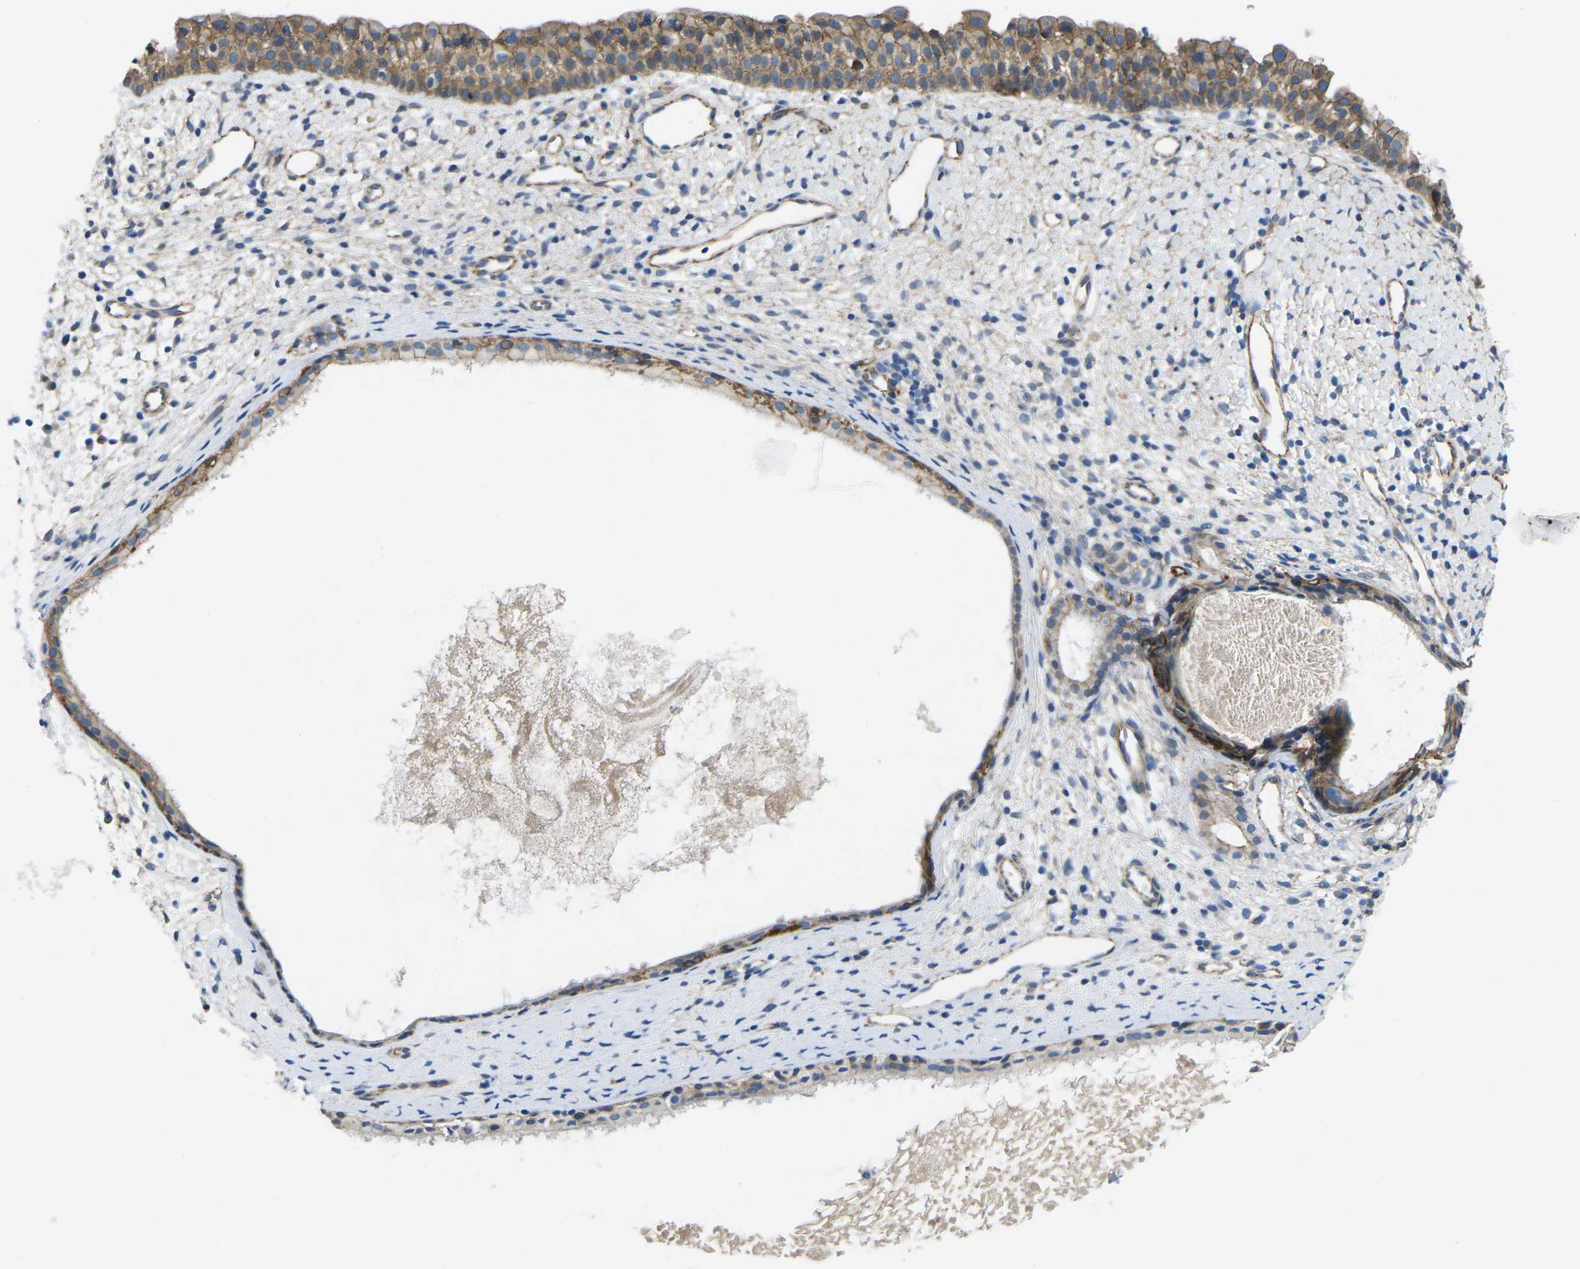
{"staining": {"intensity": "moderate", "quantity": ">75%", "location": "cytoplasmic/membranous"}, "tissue": "nasopharynx", "cell_type": "Respiratory epithelial cells", "image_type": "normal", "snomed": [{"axis": "morphology", "description": "Normal tissue, NOS"}, {"axis": "topography", "description": "Nasopharynx"}], "caption": "A histopathology image of nasopharynx stained for a protein shows moderate cytoplasmic/membranous brown staining in respiratory epithelial cells. (brown staining indicates protein expression, while blue staining denotes nuclei).", "gene": "CTNND1", "patient": {"sex": "male", "age": 22}}